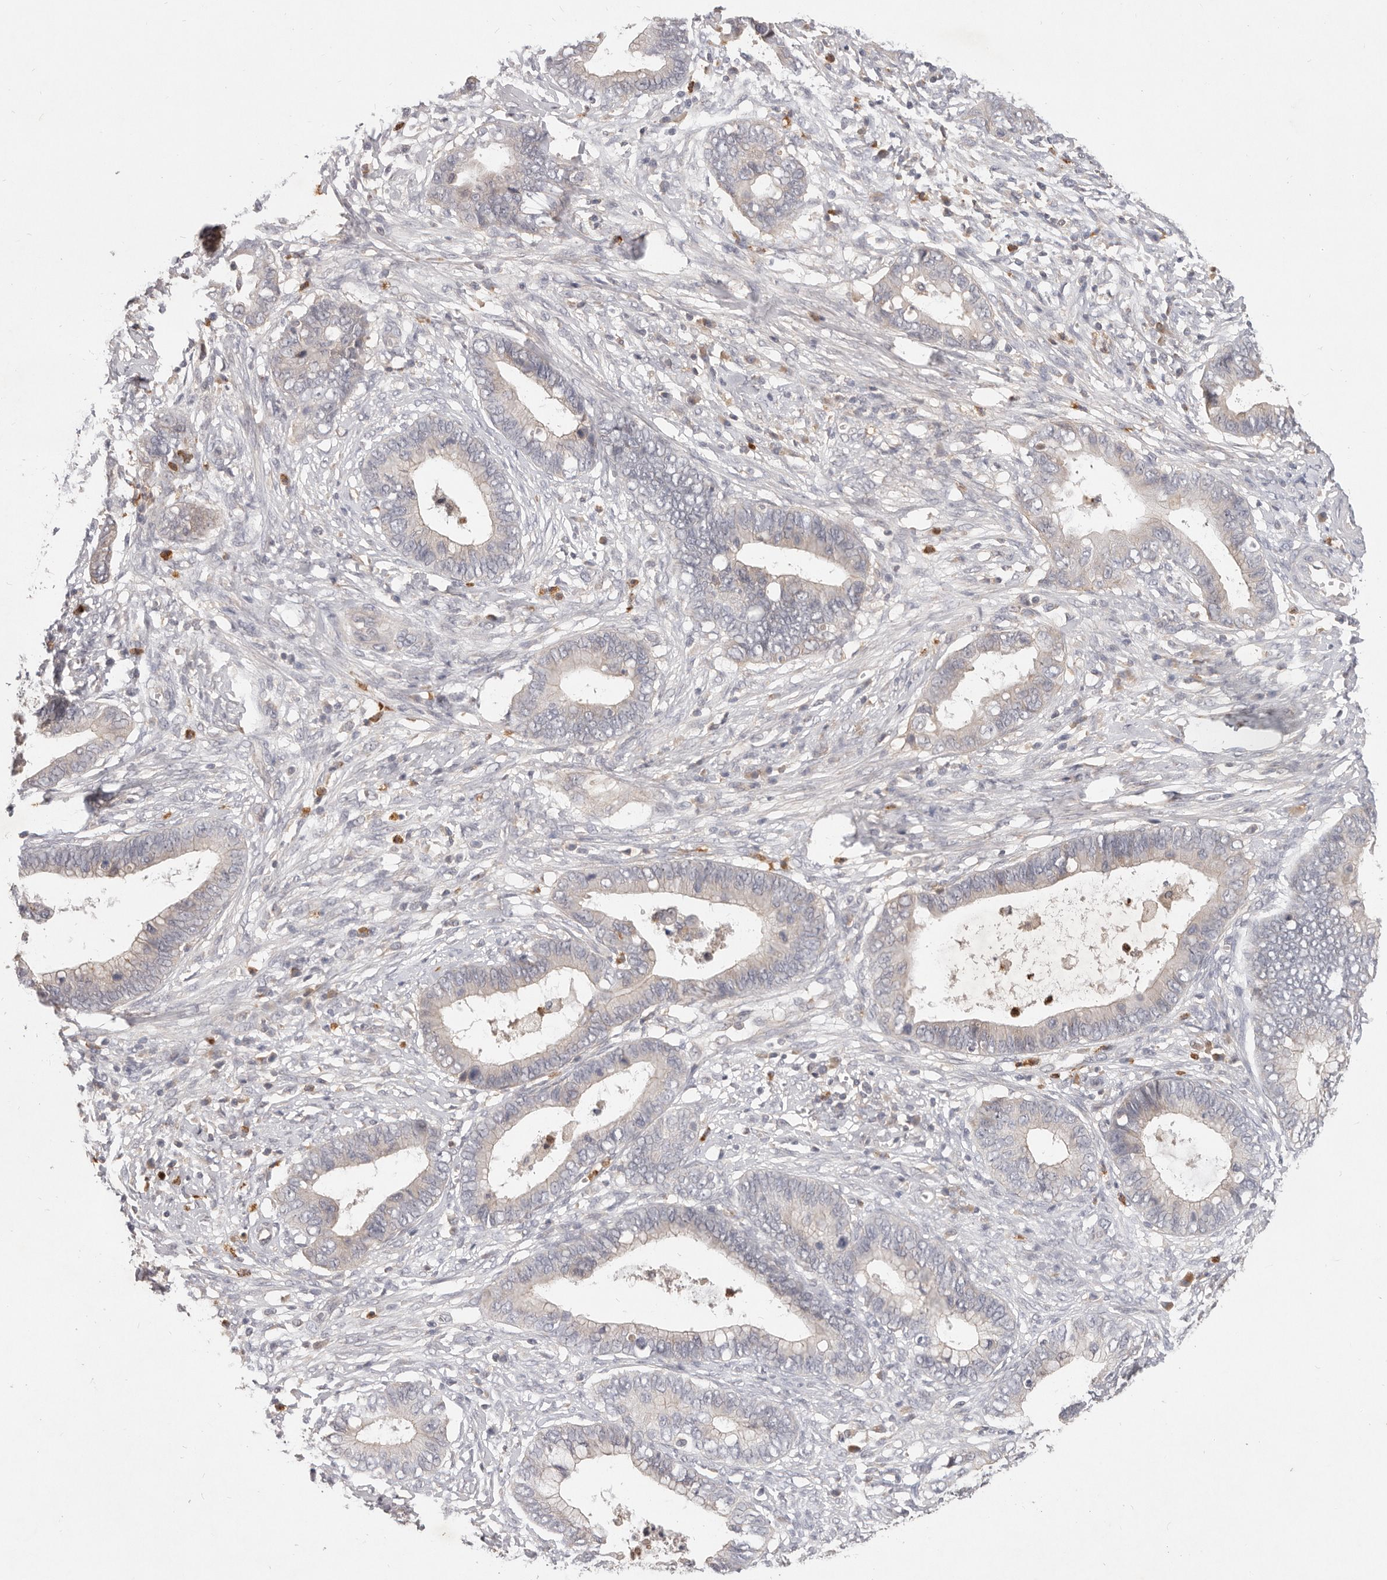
{"staining": {"intensity": "negative", "quantity": "none", "location": "none"}, "tissue": "cervical cancer", "cell_type": "Tumor cells", "image_type": "cancer", "snomed": [{"axis": "morphology", "description": "Adenocarcinoma, NOS"}, {"axis": "topography", "description": "Cervix"}], "caption": "DAB (3,3'-diaminobenzidine) immunohistochemical staining of human cervical cancer exhibits no significant staining in tumor cells.", "gene": "USP49", "patient": {"sex": "female", "age": 44}}